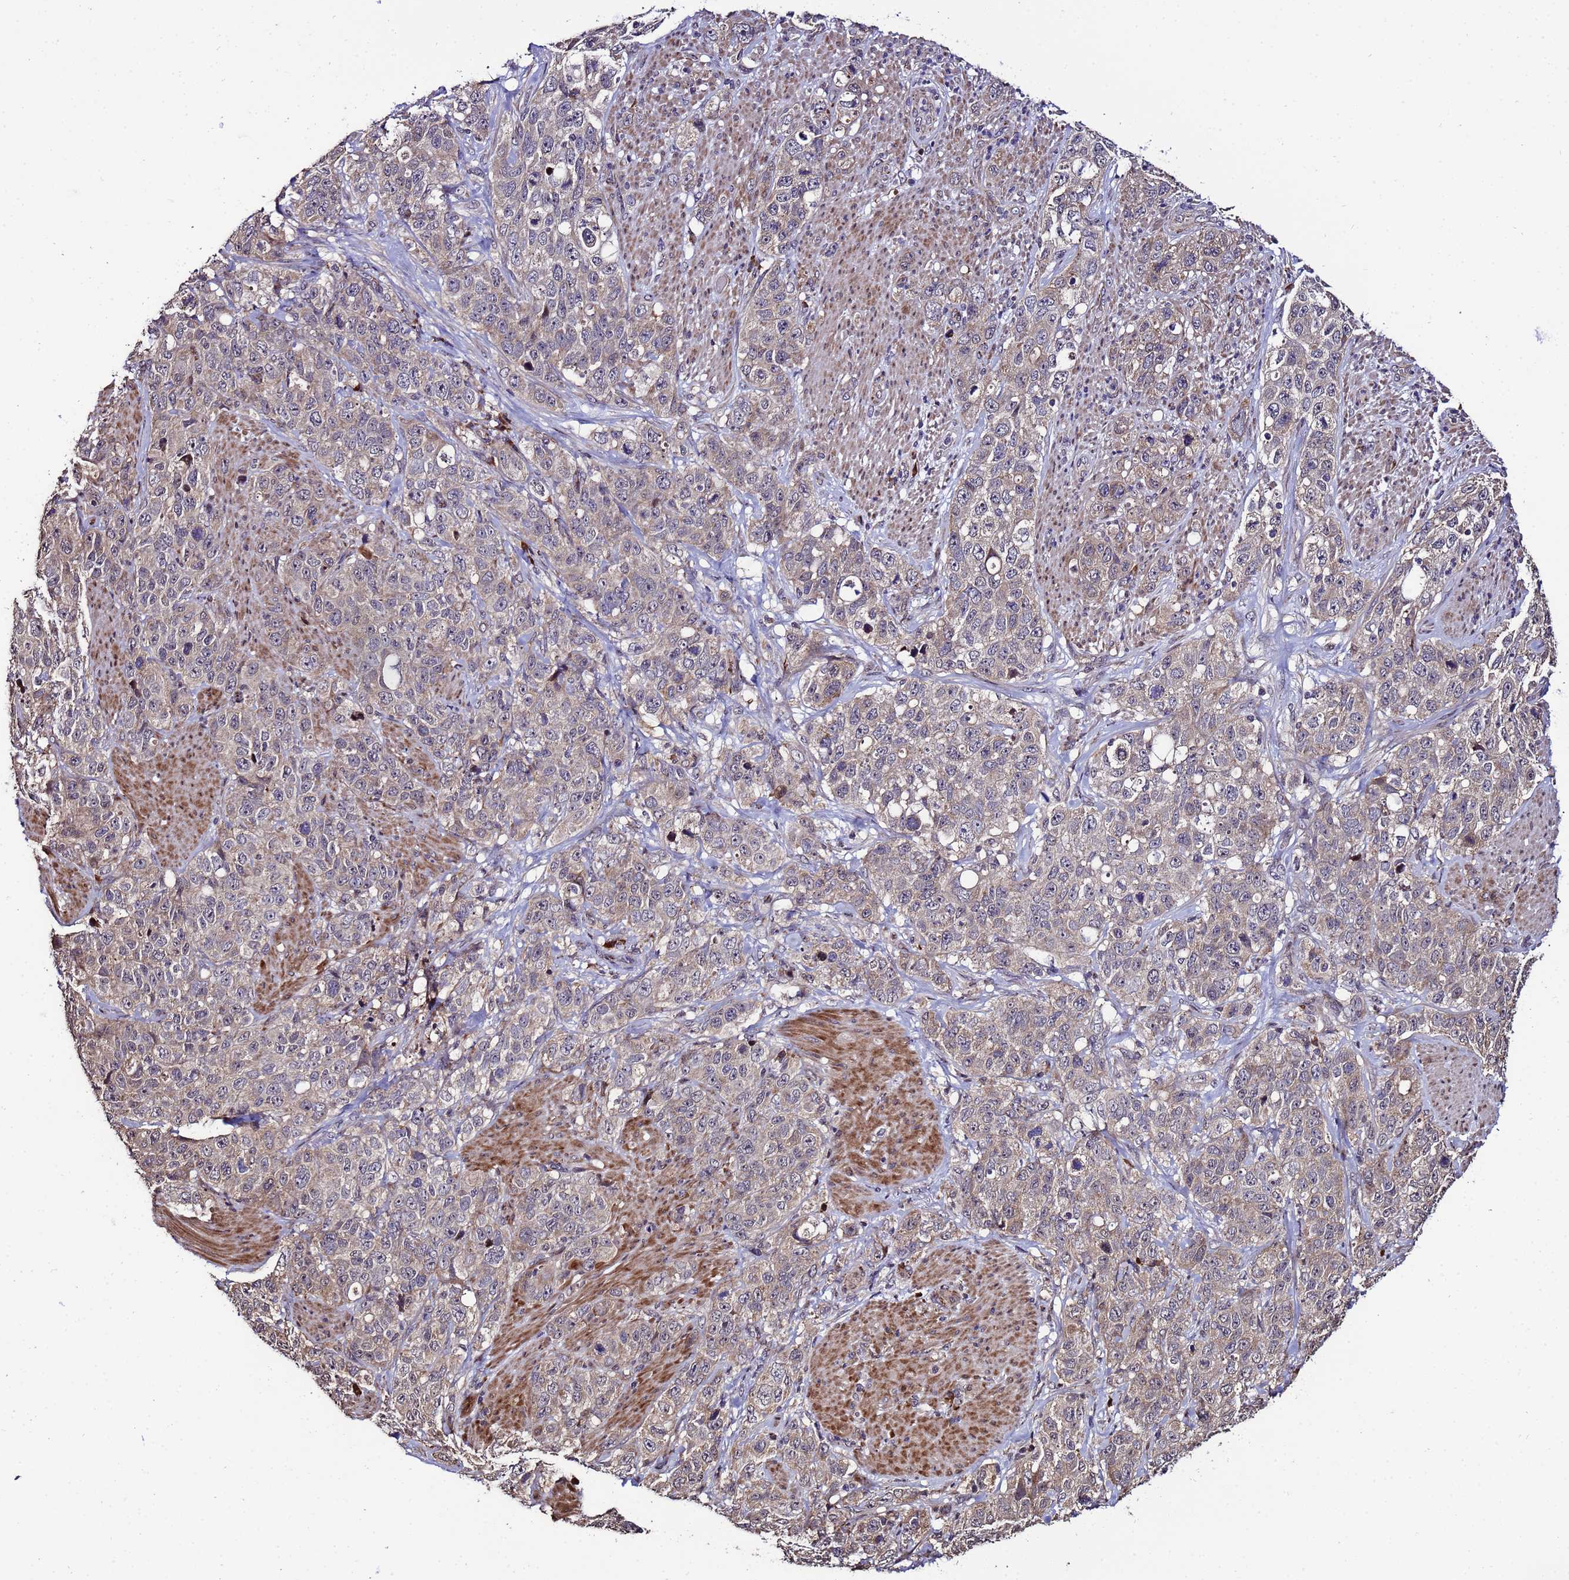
{"staining": {"intensity": "weak", "quantity": ">75%", "location": "cytoplasmic/membranous"}, "tissue": "stomach cancer", "cell_type": "Tumor cells", "image_type": "cancer", "snomed": [{"axis": "morphology", "description": "Adenocarcinoma, NOS"}, {"axis": "topography", "description": "Stomach"}], "caption": "A brown stain shows weak cytoplasmic/membranous staining of a protein in human stomach cancer (adenocarcinoma) tumor cells. (Stains: DAB (3,3'-diaminobenzidine) in brown, nuclei in blue, Microscopy: brightfield microscopy at high magnification).", "gene": "WNK4", "patient": {"sex": "male", "age": 48}}